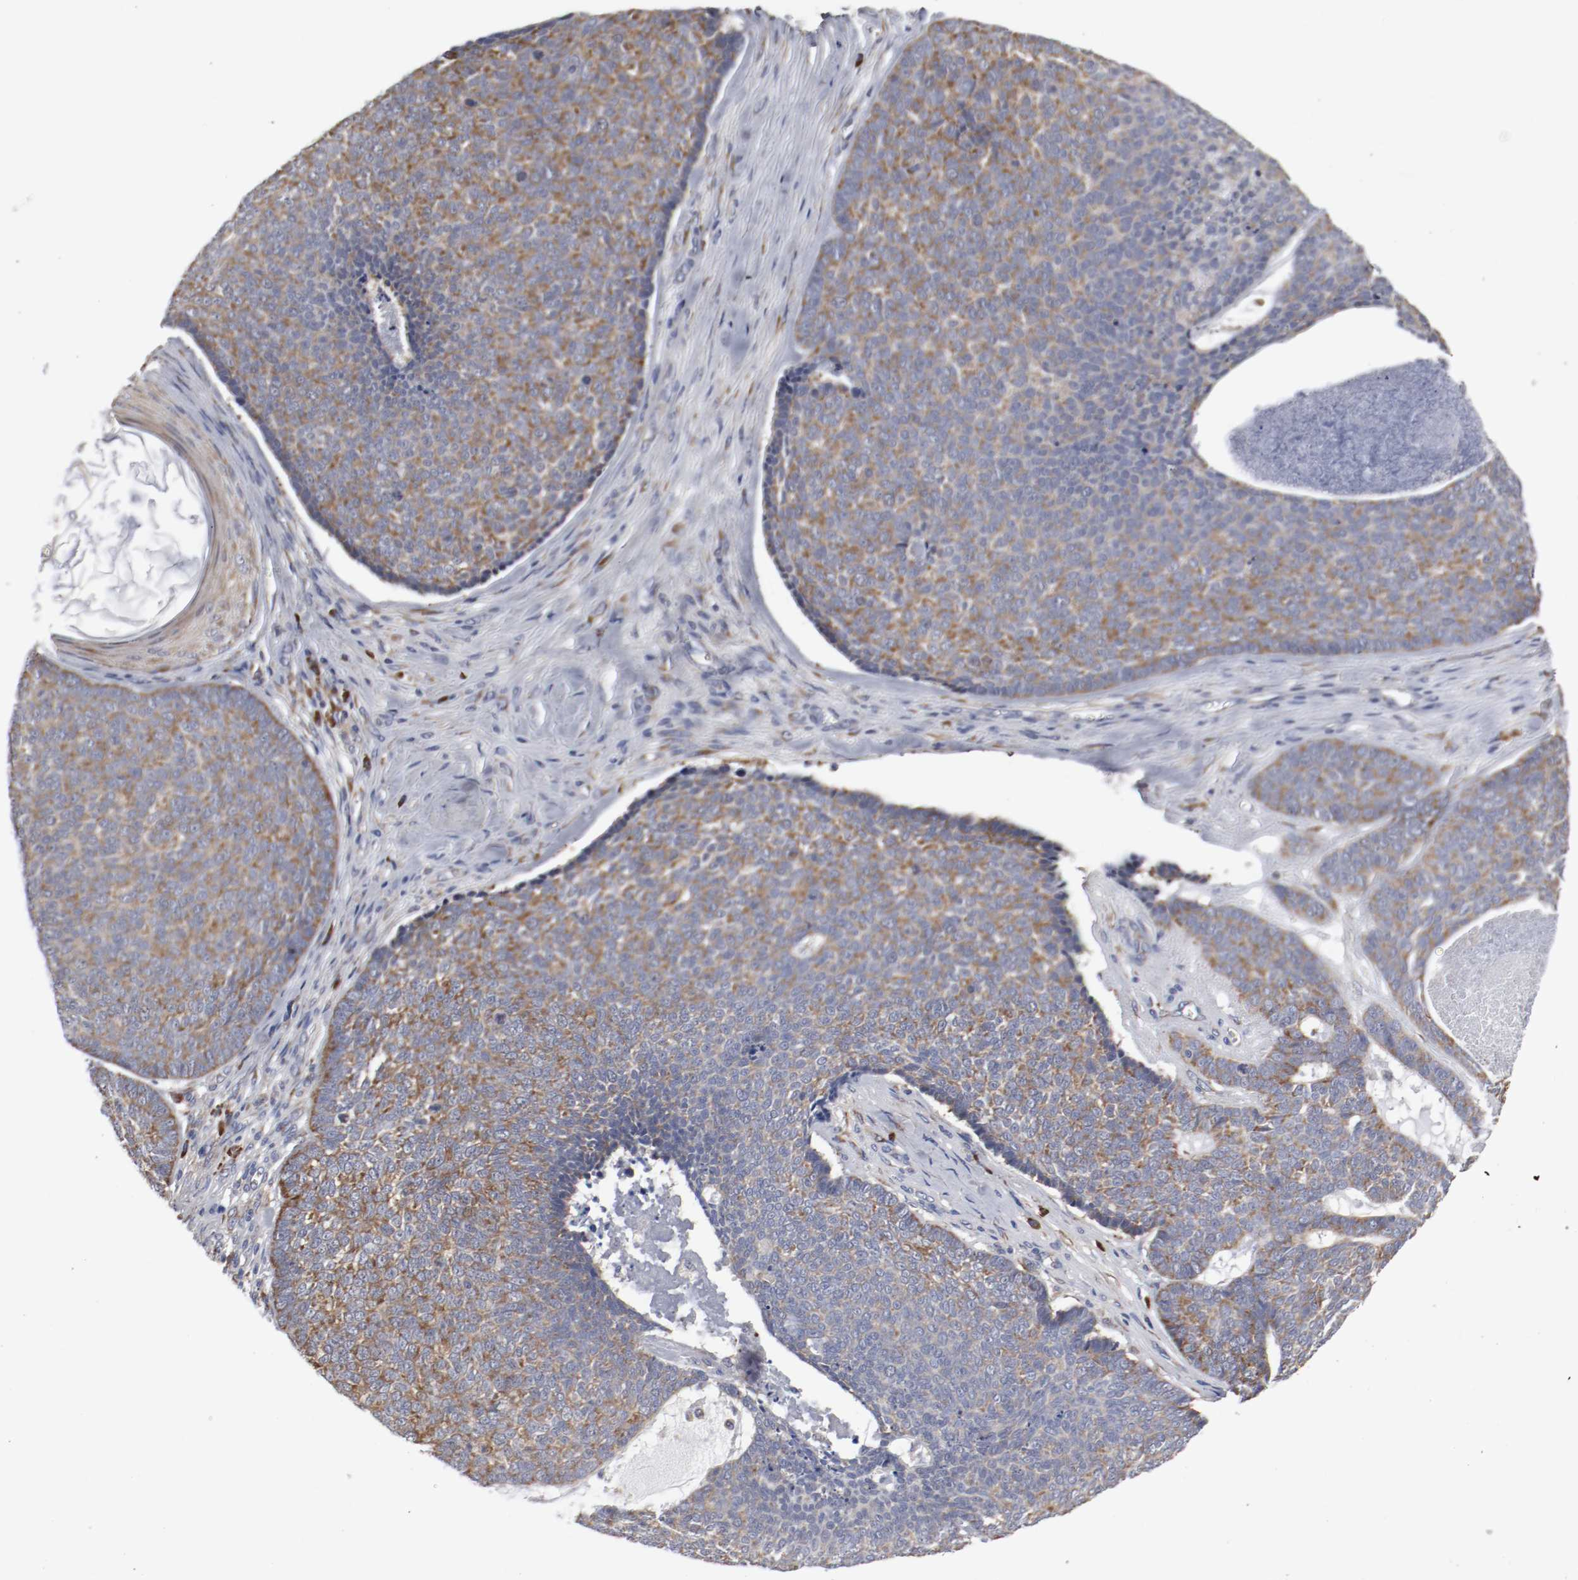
{"staining": {"intensity": "moderate", "quantity": ">75%", "location": "cytoplasmic/membranous"}, "tissue": "skin cancer", "cell_type": "Tumor cells", "image_type": "cancer", "snomed": [{"axis": "morphology", "description": "Basal cell carcinoma"}, {"axis": "topography", "description": "Skin"}], "caption": "An immunohistochemistry micrograph of tumor tissue is shown. Protein staining in brown shows moderate cytoplasmic/membranous positivity in skin cancer (basal cell carcinoma) within tumor cells.", "gene": "FKBP3", "patient": {"sex": "male", "age": 84}}